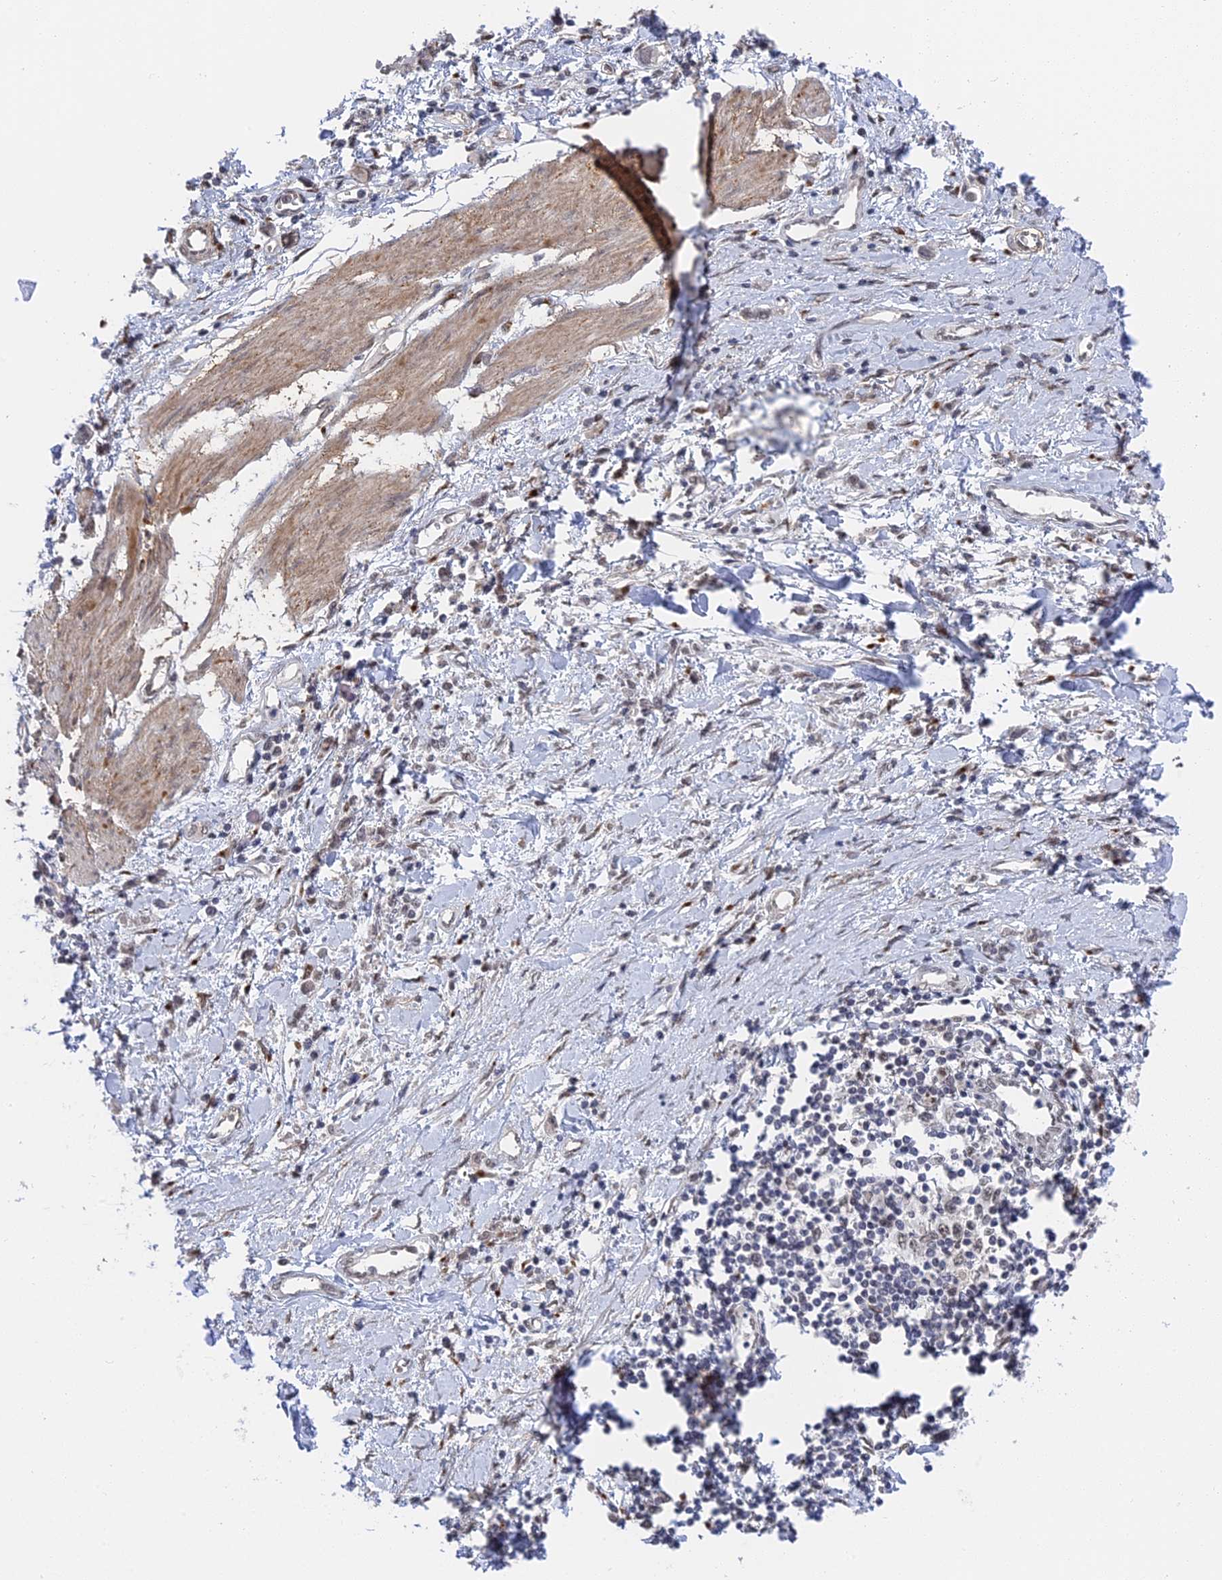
{"staining": {"intensity": "negative", "quantity": "none", "location": "none"}, "tissue": "stomach cancer", "cell_type": "Tumor cells", "image_type": "cancer", "snomed": [{"axis": "morphology", "description": "Adenocarcinoma, NOS"}, {"axis": "topography", "description": "Stomach"}], "caption": "The immunohistochemistry micrograph has no significant positivity in tumor cells of stomach cancer (adenocarcinoma) tissue. (DAB immunohistochemistry, high magnification).", "gene": "CCDC85A", "patient": {"sex": "female", "age": 76}}